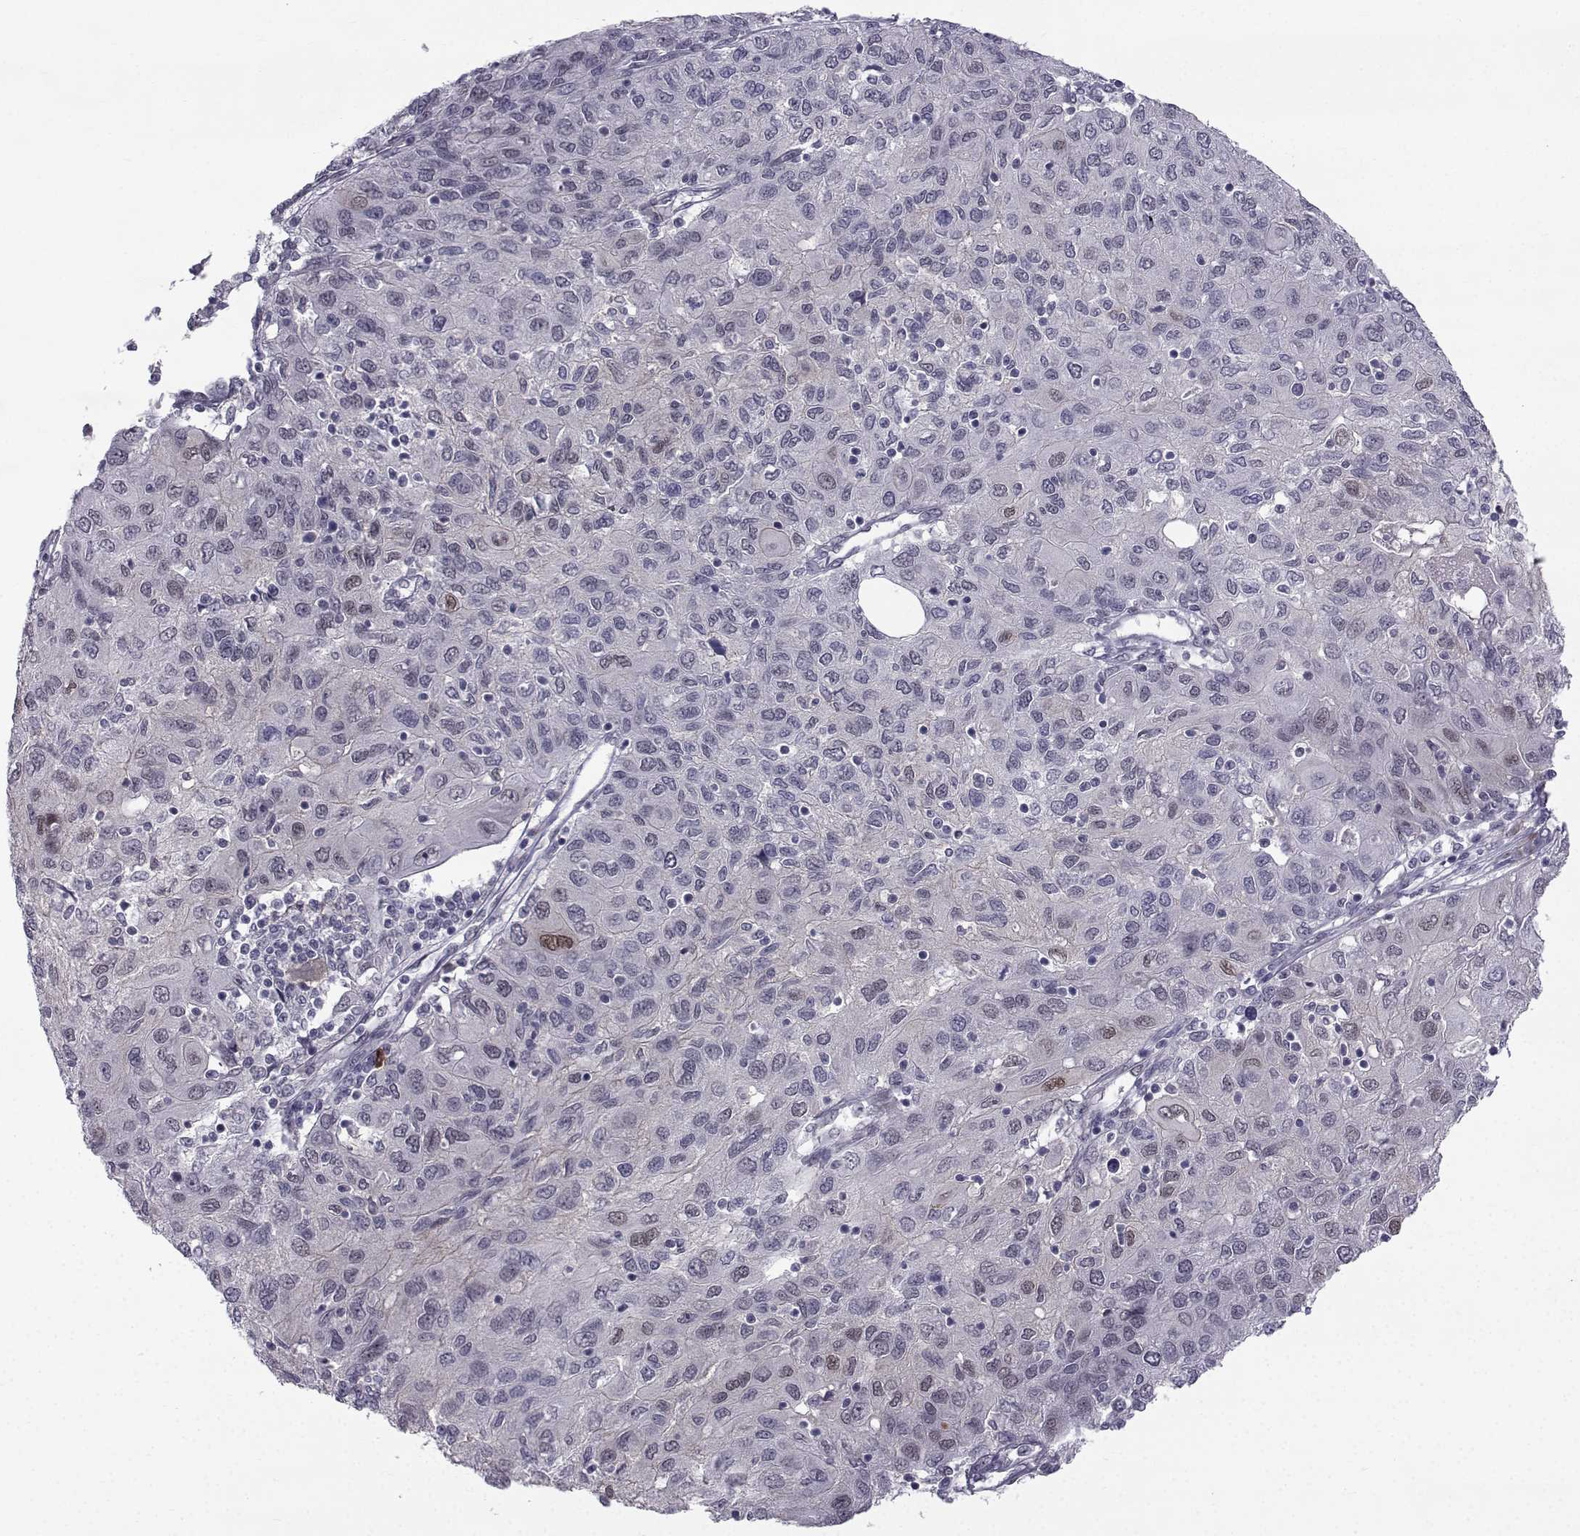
{"staining": {"intensity": "moderate", "quantity": "<25%", "location": "nuclear"}, "tissue": "ovarian cancer", "cell_type": "Tumor cells", "image_type": "cancer", "snomed": [{"axis": "morphology", "description": "Carcinoma, endometroid"}, {"axis": "topography", "description": "Ovary"}], "caption": "This histopathology image exhibits immunohistochemistry staining of human ovarian cancer (endometroid carcinoma), with low moderate nuclear expression in approximately <25% of tumor cells.", "gene": "RBM24", "patient": {"sex": "female", "age": 50}}